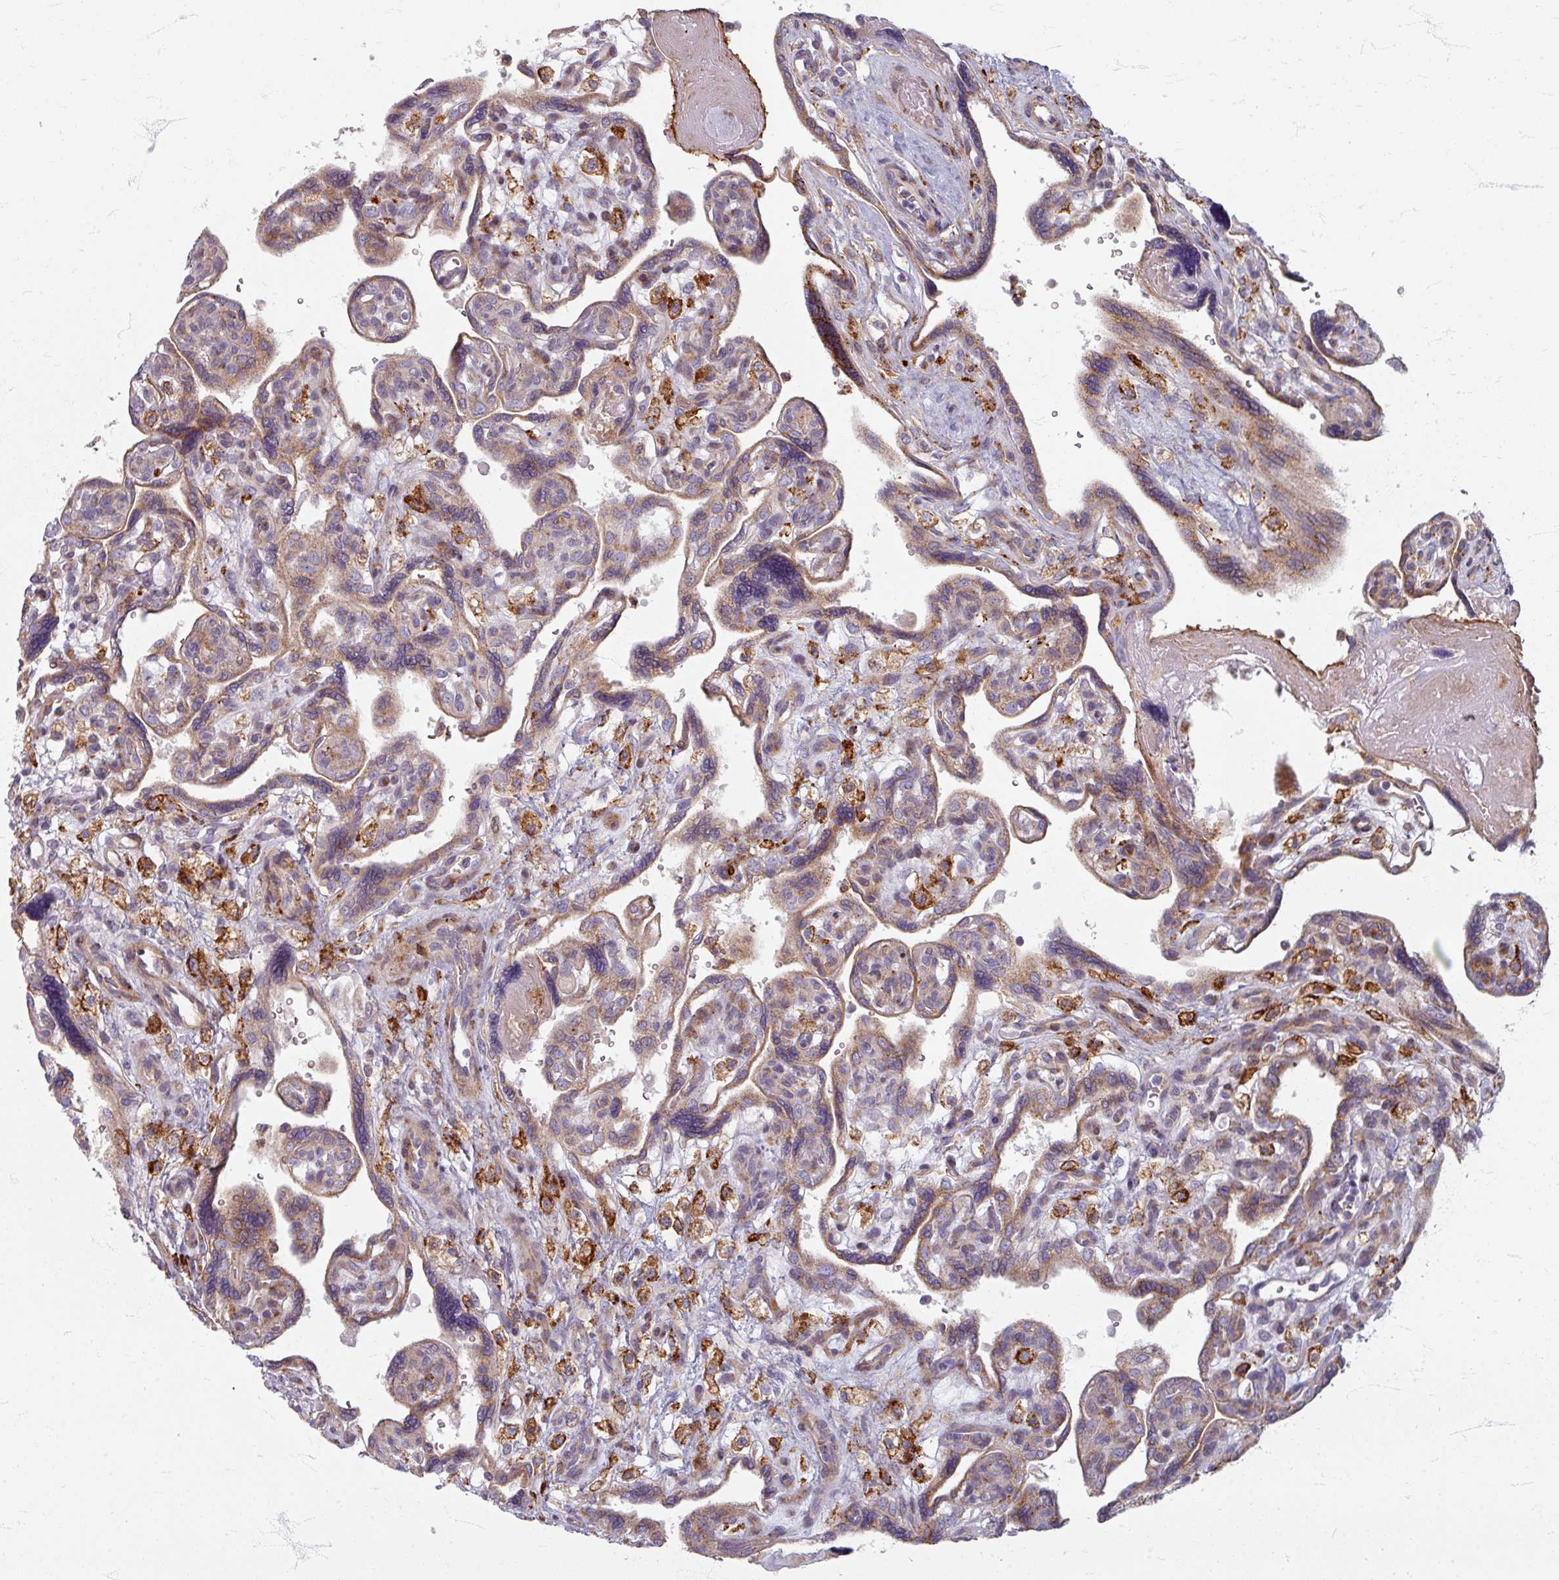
{"staining": {"intensity": "moderate", "quantity": ">75%", "location": "cytoplasmic/membranous"}, "tissue": "placenta", "cell_type": "Decidual cells", "image_type": "normal", "snomed": [{"axis": "morphology", "description": "Normal tissue, NOS"}, {"axis": "topography", "description": "Placenta"}], "caption": "Human placenta stained for a protein (brown) displays moderate cytoplasmic/membranous positive expression in about >75% of decidual cells.", "gene": "GABARAPL1", "patient": {"sex": "female", "age": 39}}